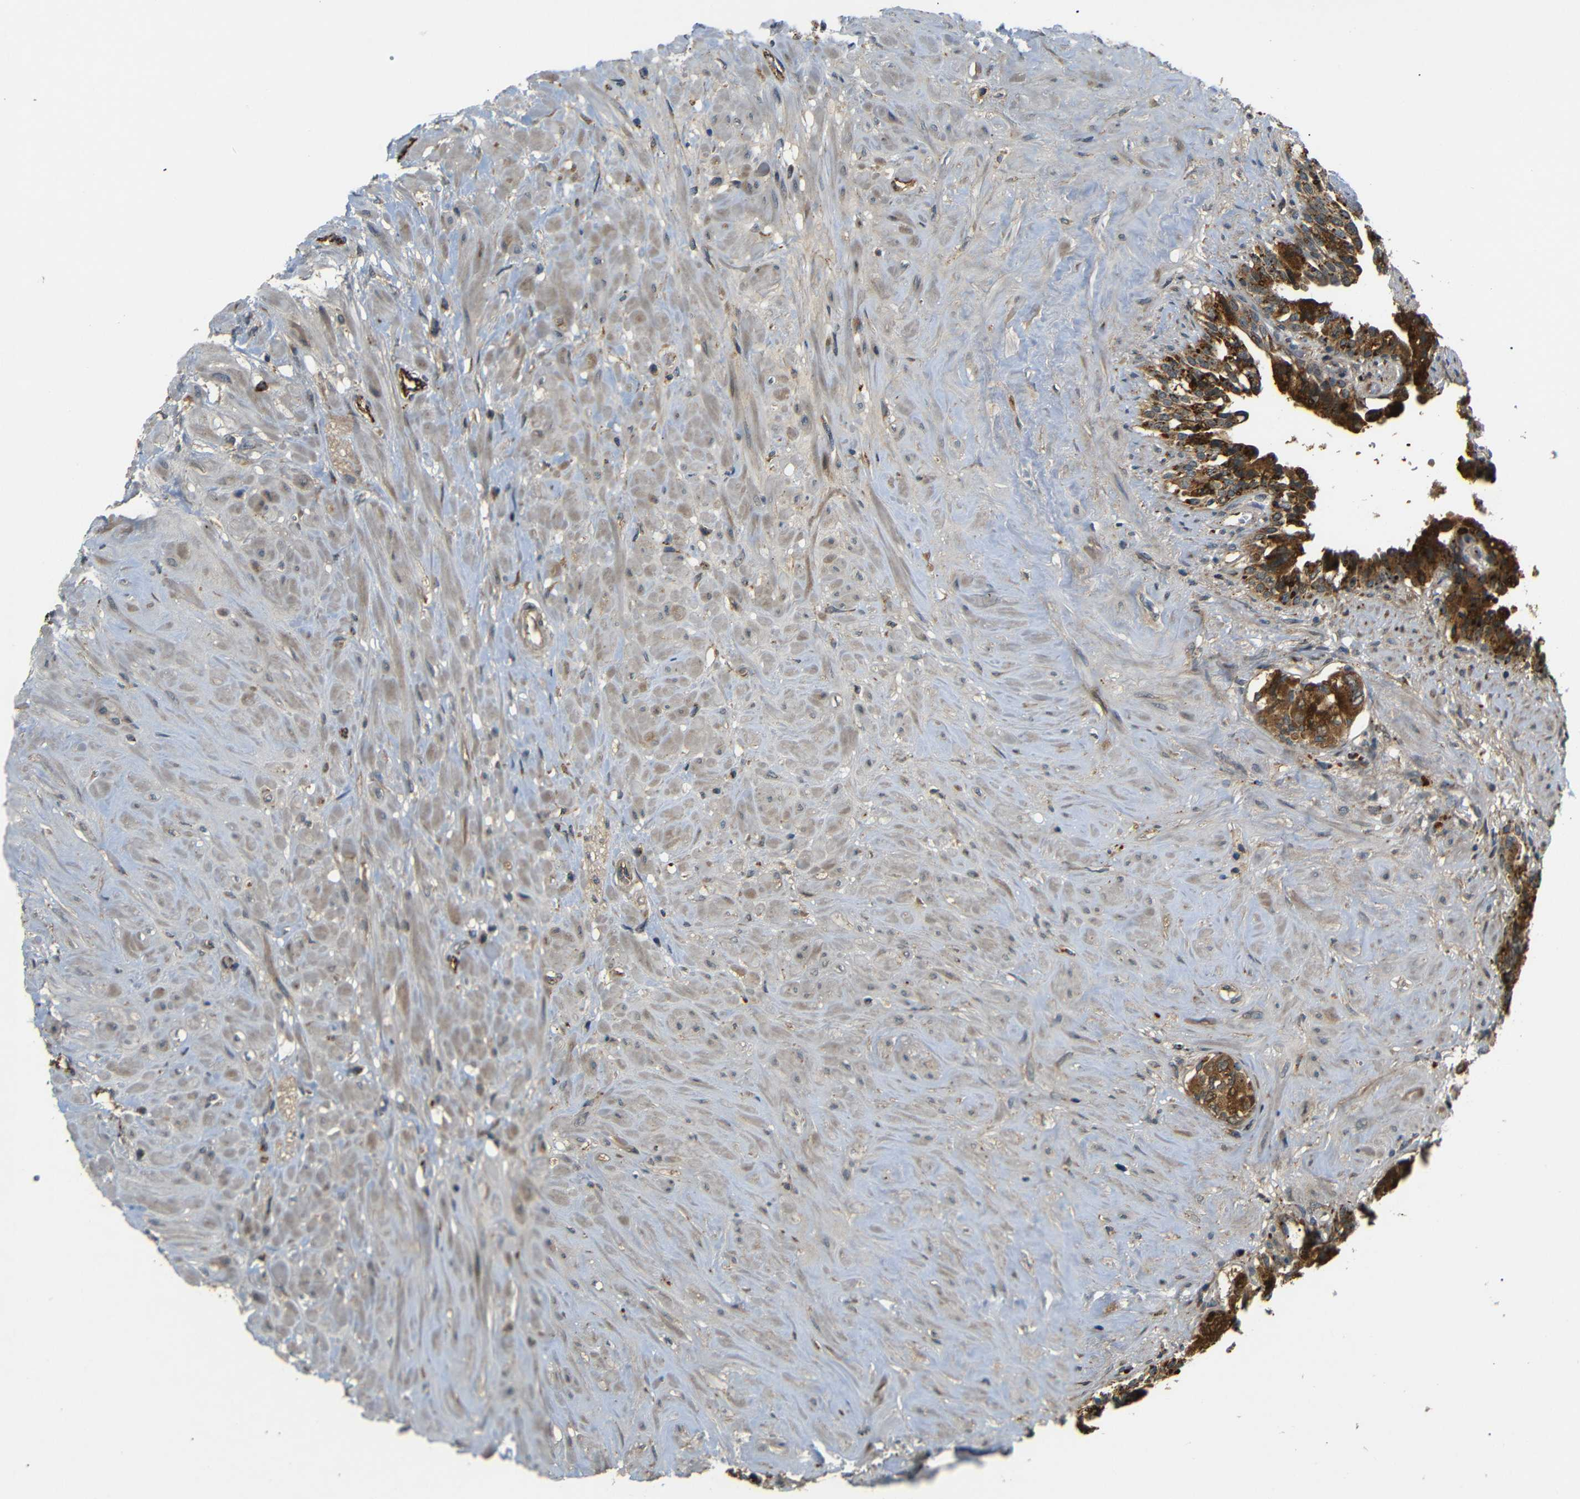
{"staining": {"intensity": "strong", "quantity": ">75%", "location": "cytoplasmic/membranous"}, "tissue": "seminal vesicle", "cell_type": "Glandular cells", "image_type": "normal", "snomed": [{"axis": "morphology", "description": "Normal tissue, NOS"}, {"axis": "topography", "description": "Seminal veicle"}], "caption": "Immunohistochemistry (DAB (3,3'-diaminobenzidine)) staining of benign human seminal vesicle shows strong cytoplasmic/membranous protein positivity in about >75% of glandular cells.", "gene": "ATP7A", "patient": {"sex": "male", "age": 63}}